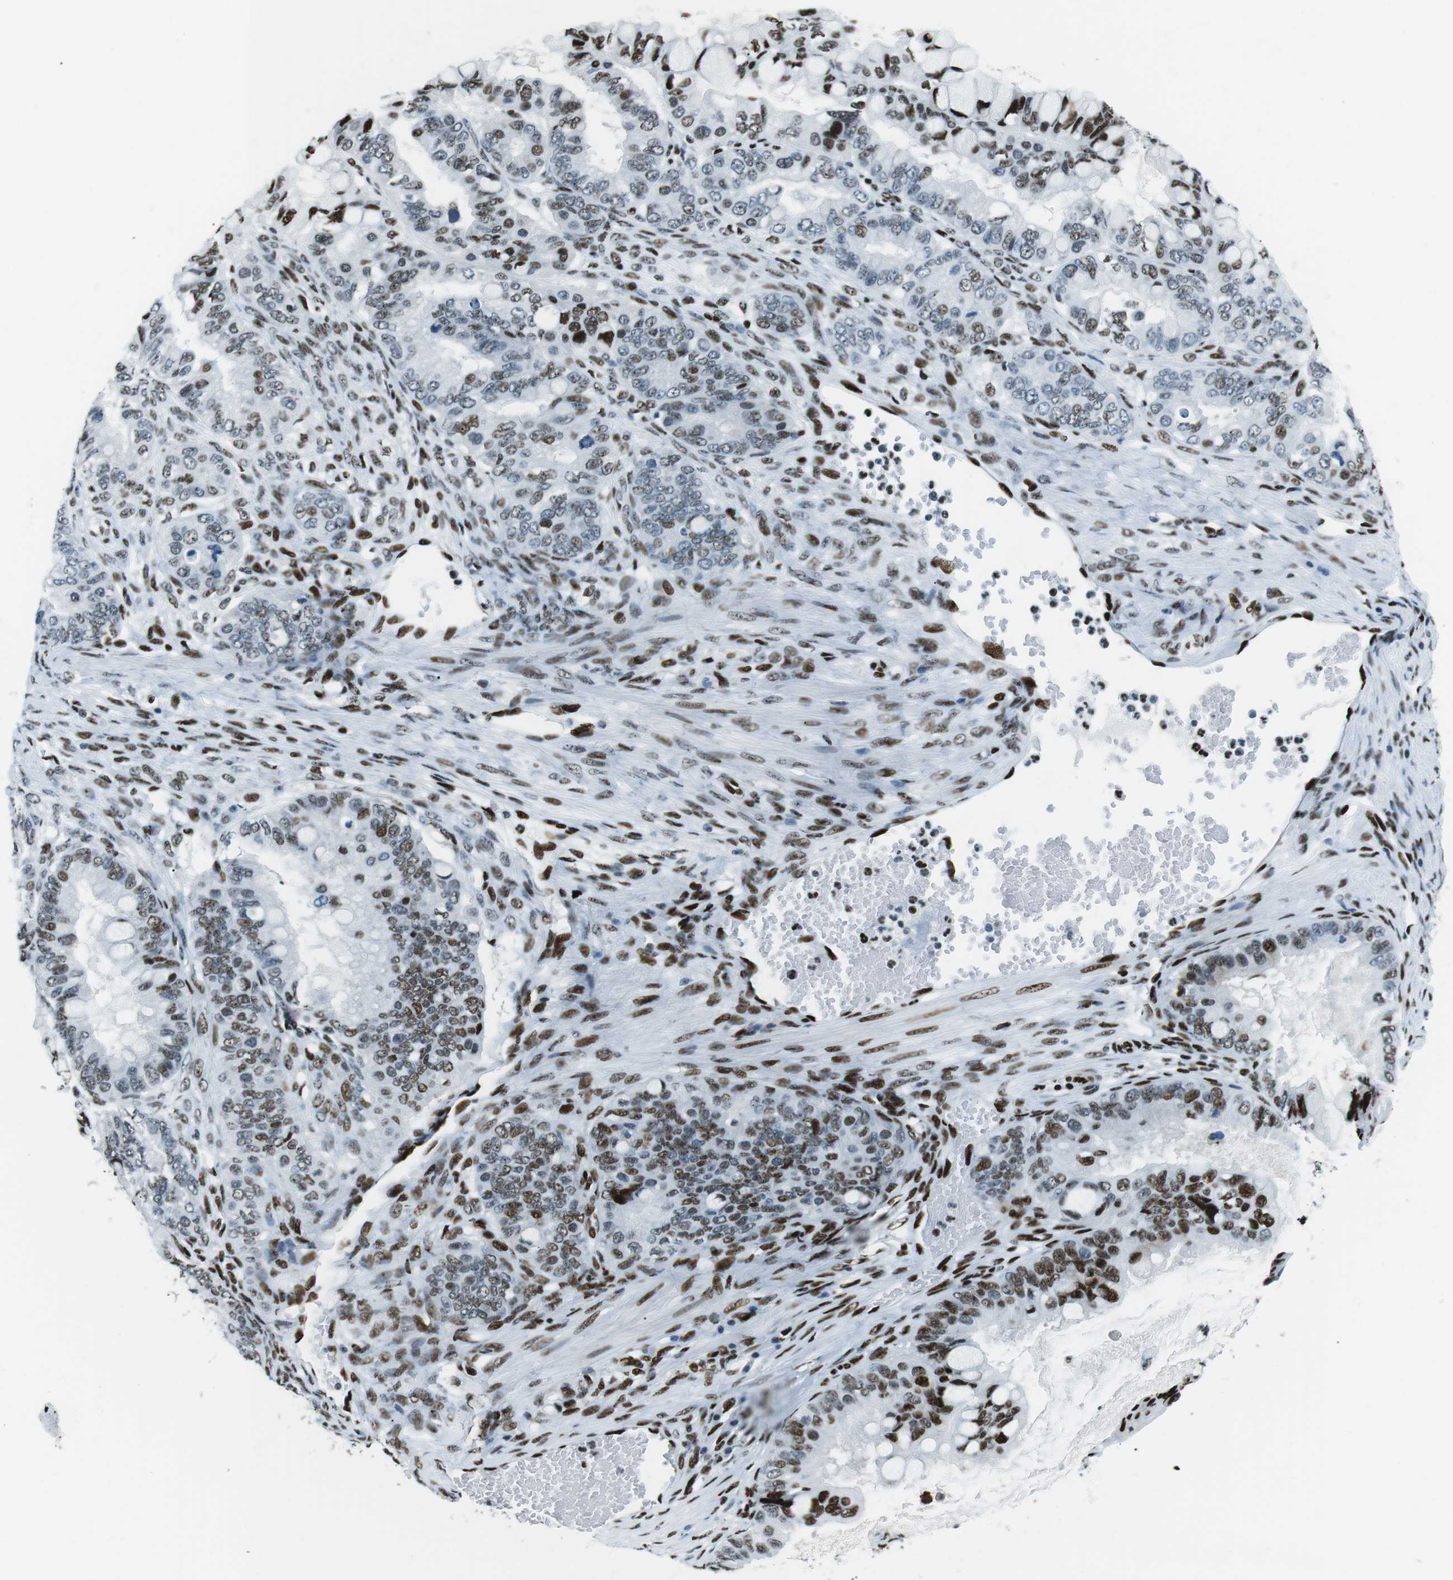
{"staining": {"intensity": "moderate", "quantity": "25%-75%", "location": "nuclear"}, "tissue": "ovarian cancer", "cell_type": "Tumor cells", "image_type": "cancer", "snomed": [{"axis": "morphology", "description": "Cystadenocarcinoma, mucinous, NOS"}, {"axis": "topography", "description": "Ovary"}], "caption": "Mucinous cystadenocarcinoma (ovarian) was stained to show a protein in brown. There is medium levels of moderate nuclear positivity in about 25%-75% of tumor cells.", "gene": "PML", "patient": {"sex": "female", "age": 80}}